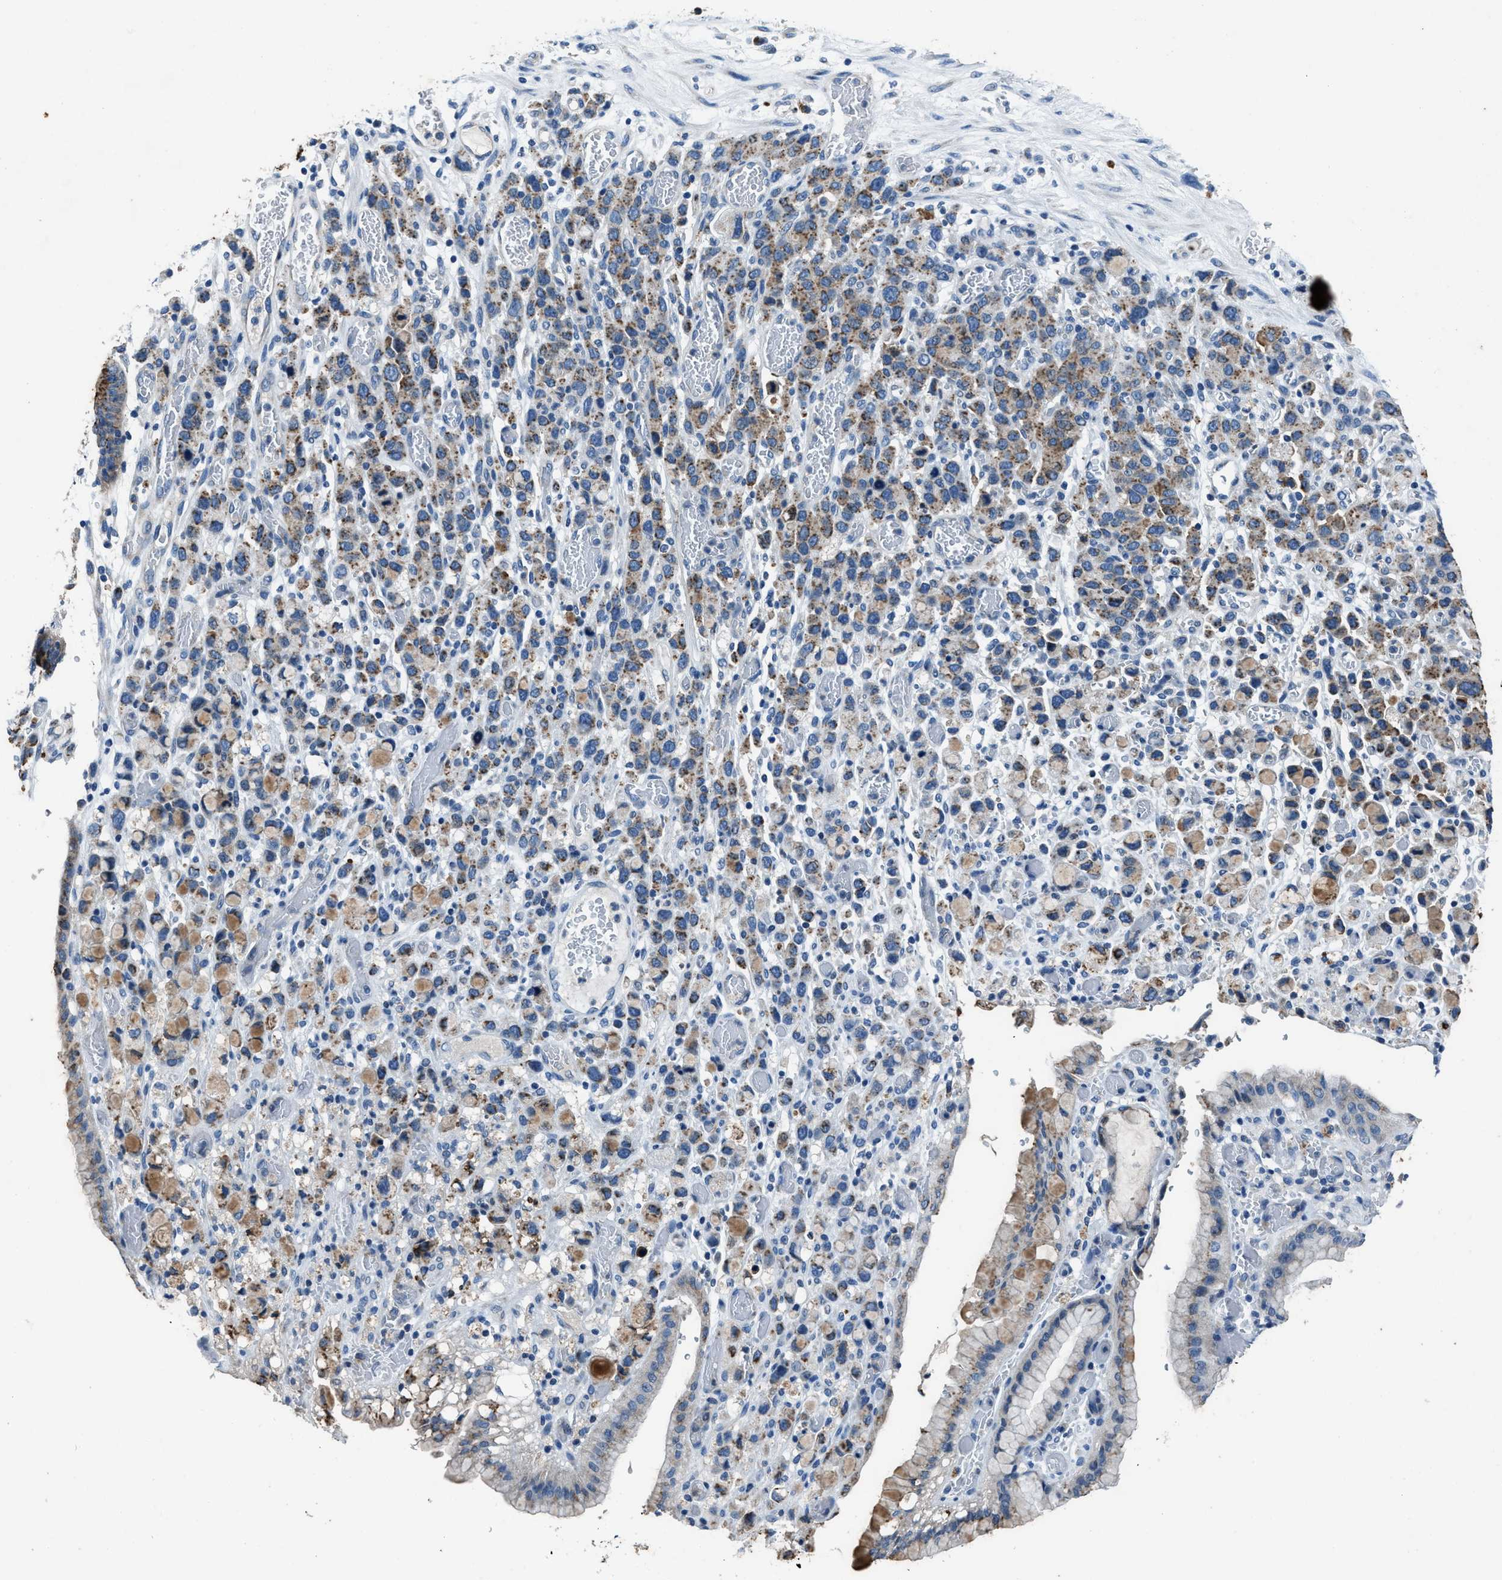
{"staining": {"intensity": "moderate", "quantity": ">75%", "location": "cytoplasmic/membranous"}, "tissue": "stomach cancer", "cell_type": "Tumor cells", "image_type": "cancer", "snomed": [{"axis": "morphology", "description": "Normal tissue, NOS"}, {"axis": "morphology", "description": "Adenocarcinoma, NOS"}, {"axis": "morphology", "description": "Adenocarcinoma, High grade"}, {"axis": "topography", "description": "Stomach, upper"}, {"axis": "topography", "description": "Stomach"}], "caption": "A high-resolution image shows IHC staining of stomach adenocarcinoma (high-grade), which exhibits moderate cytoplasmic/membranous staining in approximately >75% of tumor cells. (Stains: DAB (3,3'-diaminobenzidine) in brown, nuclei in blue, Microscopy: brightfield microscopy at high magnification).", "gene": "ADAM2", "patient": {"sex": "female", "age": 65}}